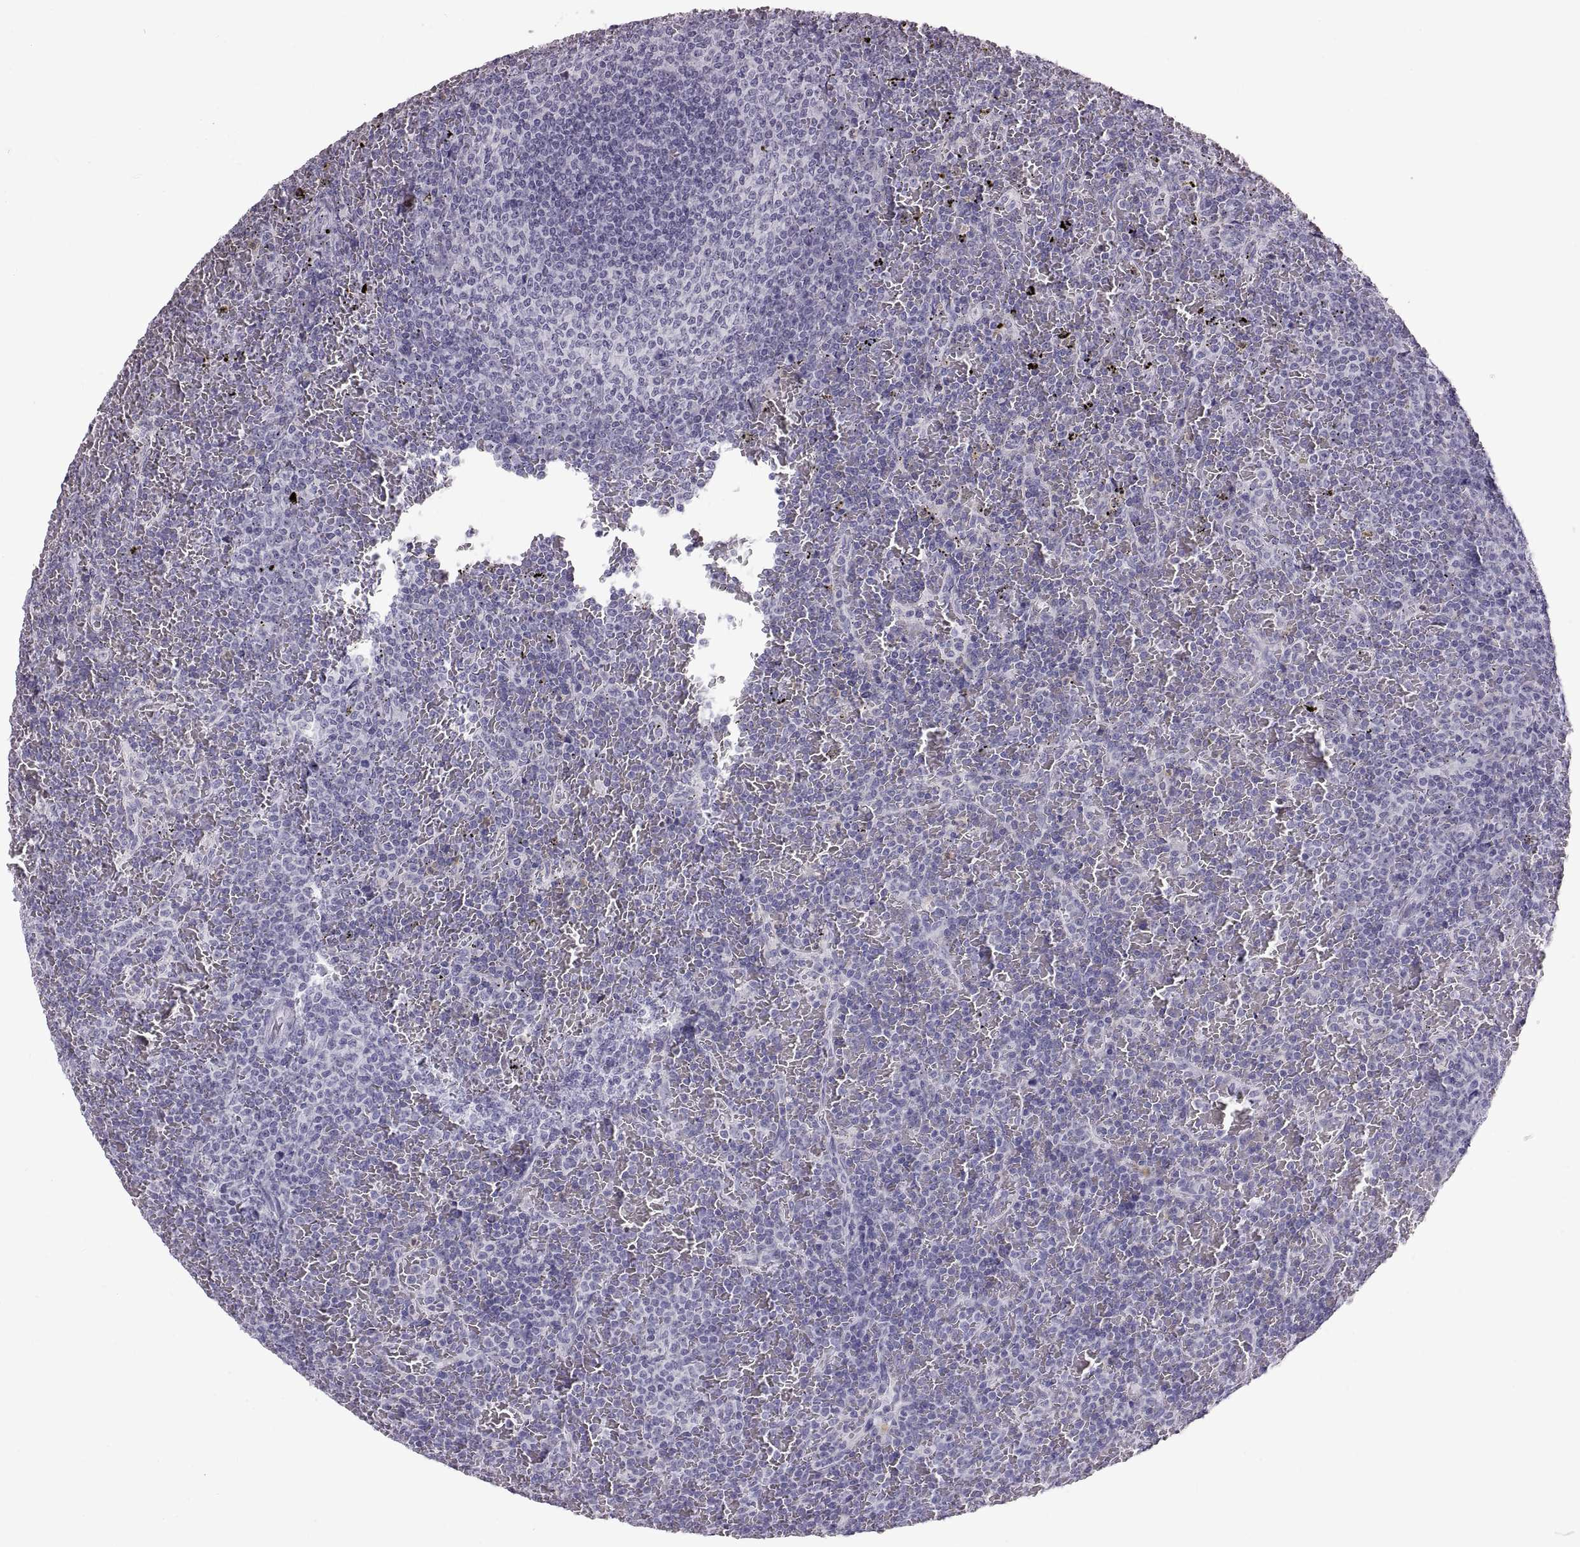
{"staining": {"intensity": "negative", "quantity": "none", "location": "none"}, "tissue": "lymphoma", "cell_type": "Tumor cells", "image_type": "cancer", "snomed": [{"axis": "morphology", "description": "Malignant lymphoma, non-Hodgkin's type, Low grade"}, {"axis": "topography", "description": "Spleen"}], "caption": "Low-grade malignant lymphoma, non-Hodgkin's type stained for a protein using IHC exhibits no expression tumor cells.", "gene": "SPACDR", "patient": {"sex": "female", "age": 77}}